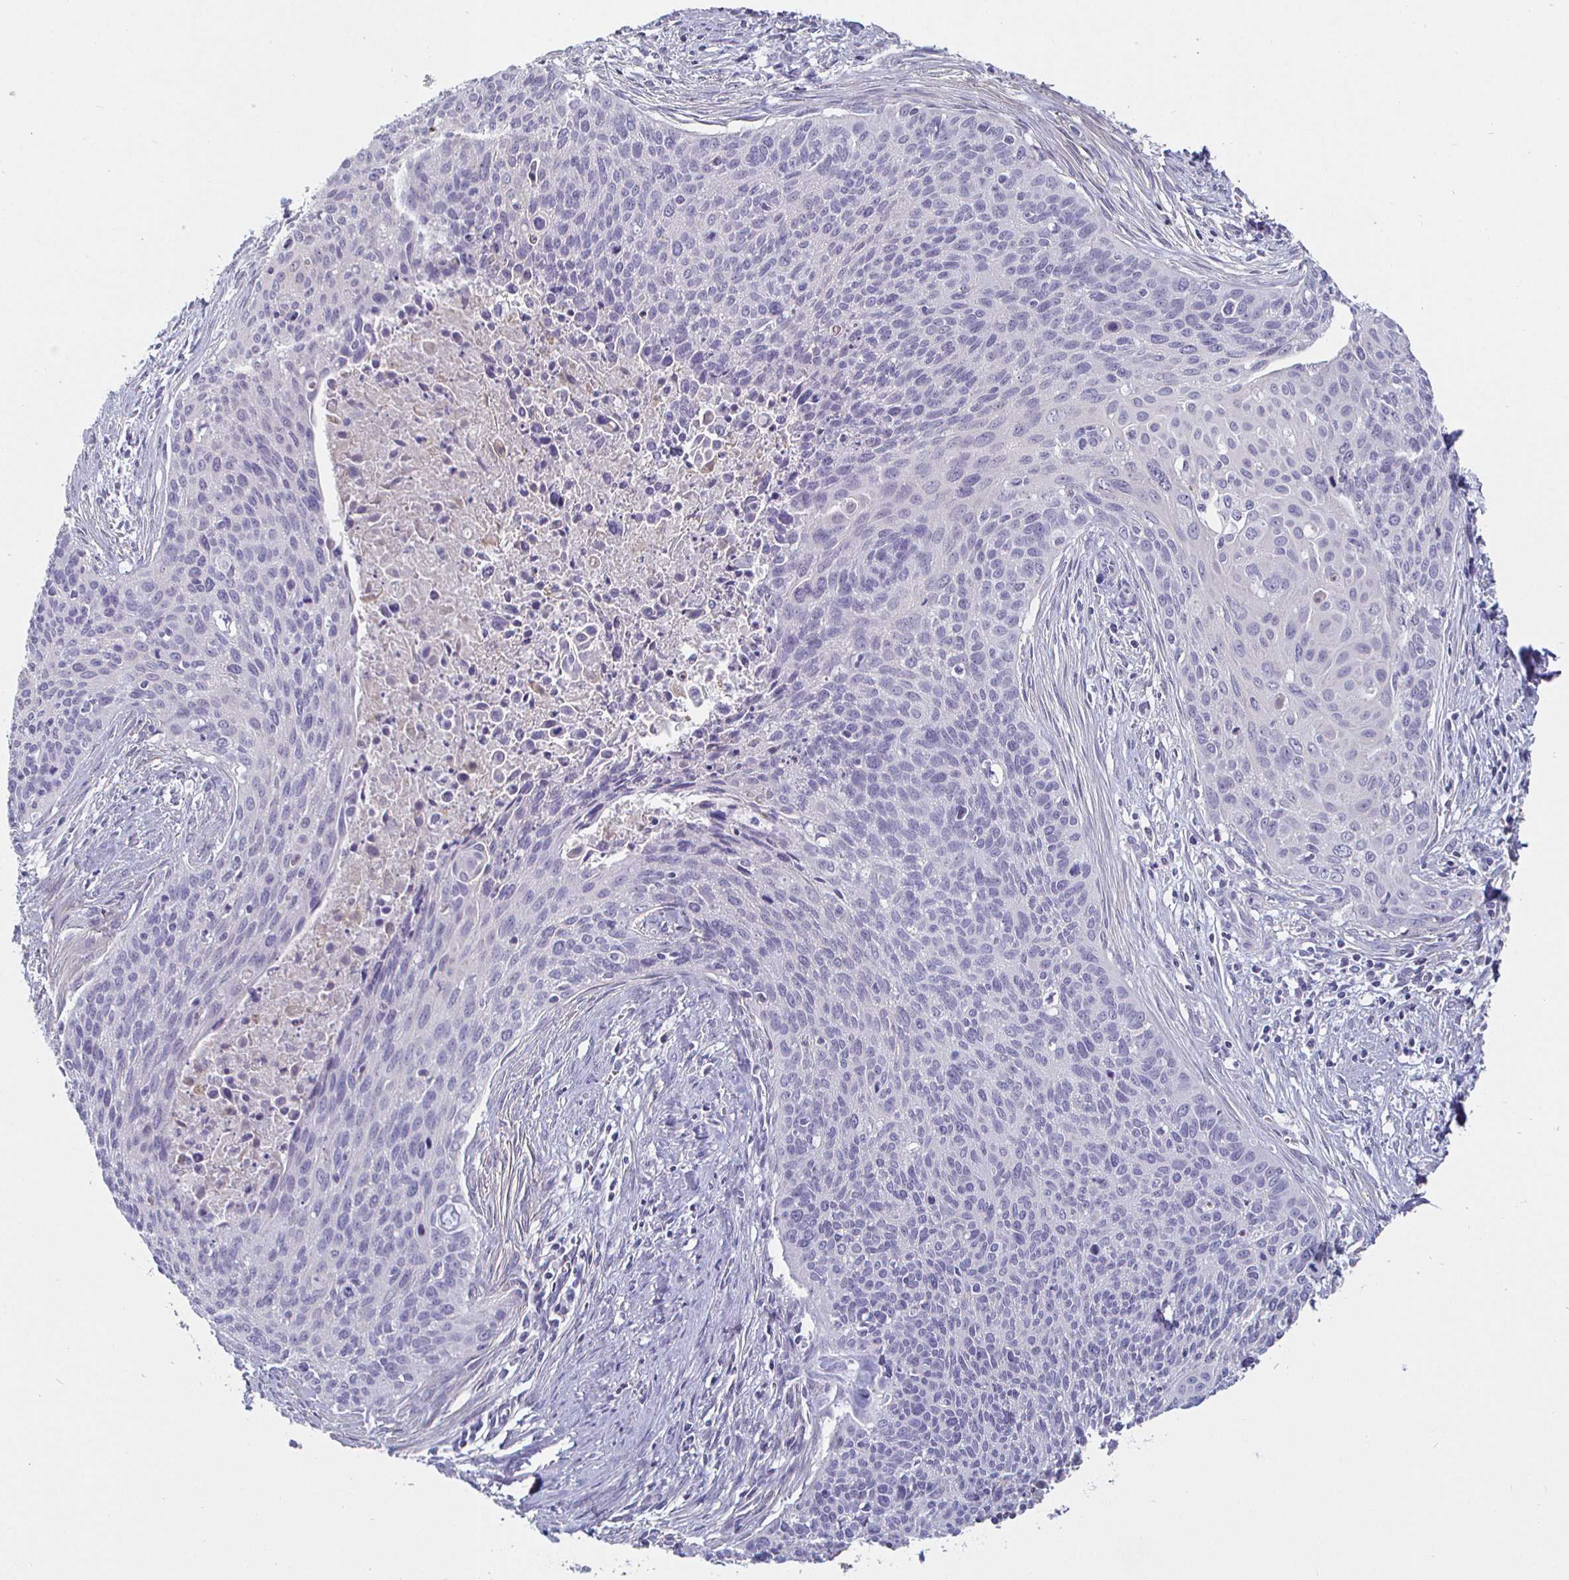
{"staining": {"intensity": "negative", "quantity": "none", "location": "none"}, "tissue": "cervical cancer", "cell_type": "Tumor cells", "image_type": "cancer", "snomed": [{"axis": "morphology", "description": "Squamous cell carcinoma, NOS"}, {"axis": "topography", "description": "Cervix"}], "caption": "This histopathology image is of cervical cancer (squamous cell carcinoma) stained with immunohistochemistry to label a protein in brown with the nuclei are counter-stained blue. There is no positivity in tumor cells.", "gene": "ENPP1", "patient": {"sex": "female", "age": 55}}